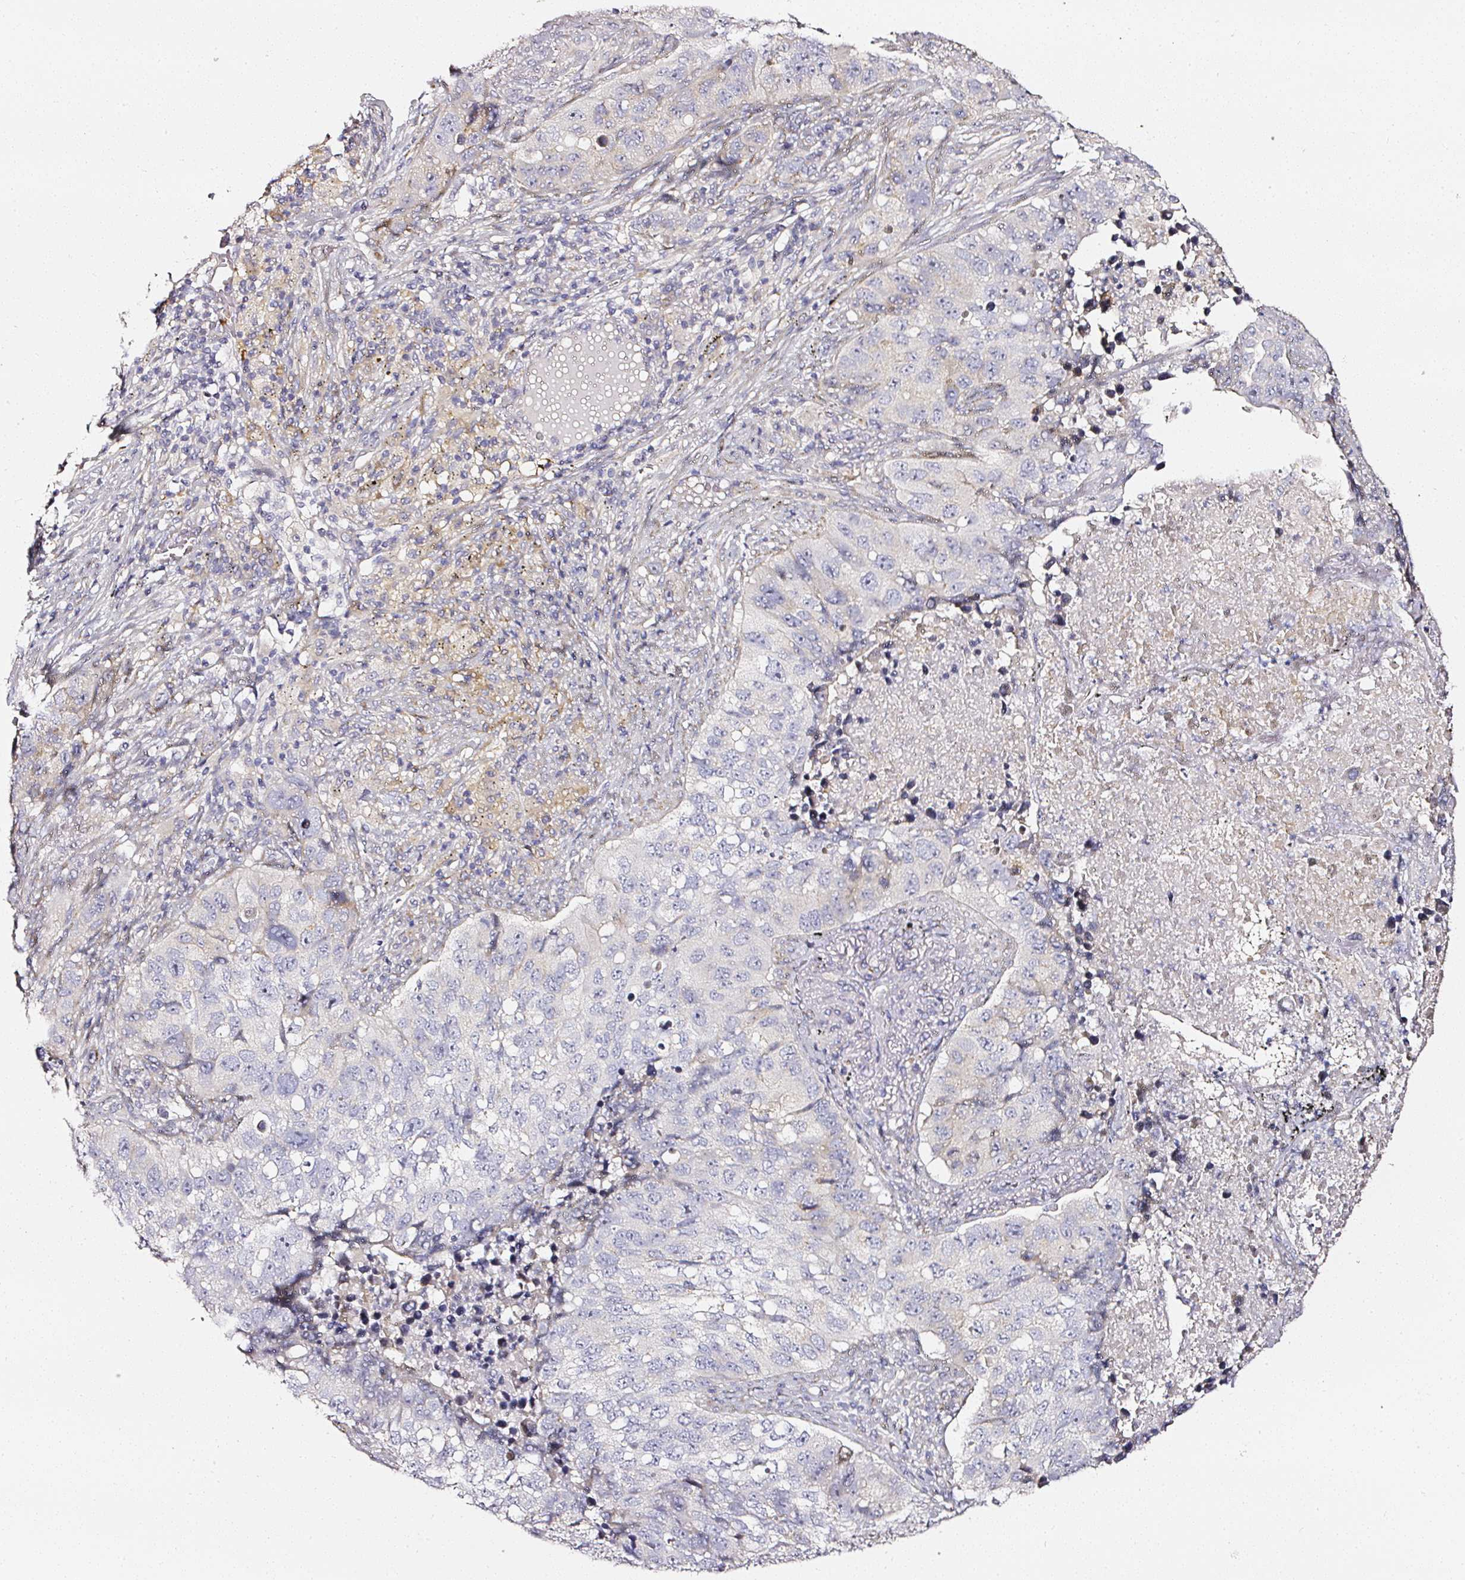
{"staining": {"intensity": "negative", "quantity": "none", "location": "none"}, "tissue": "lung cancer", "cell_type": "Tumor cells", "image_type": "cancer", "snomed": [{"axis": "morphology", "description": "Squamous cell carcinoma, NOS"}, {"axis": "topography", "description": "Lung"}], "caption": "Immunohistochemistry (IHC) image of neoplastic tissue: human lung squamous cell carcinoma stained with DAB reveals no significant protein staining in tumor cells.", "gene": "NTRK1", "patient": {"sex": "male", "age": 60}}